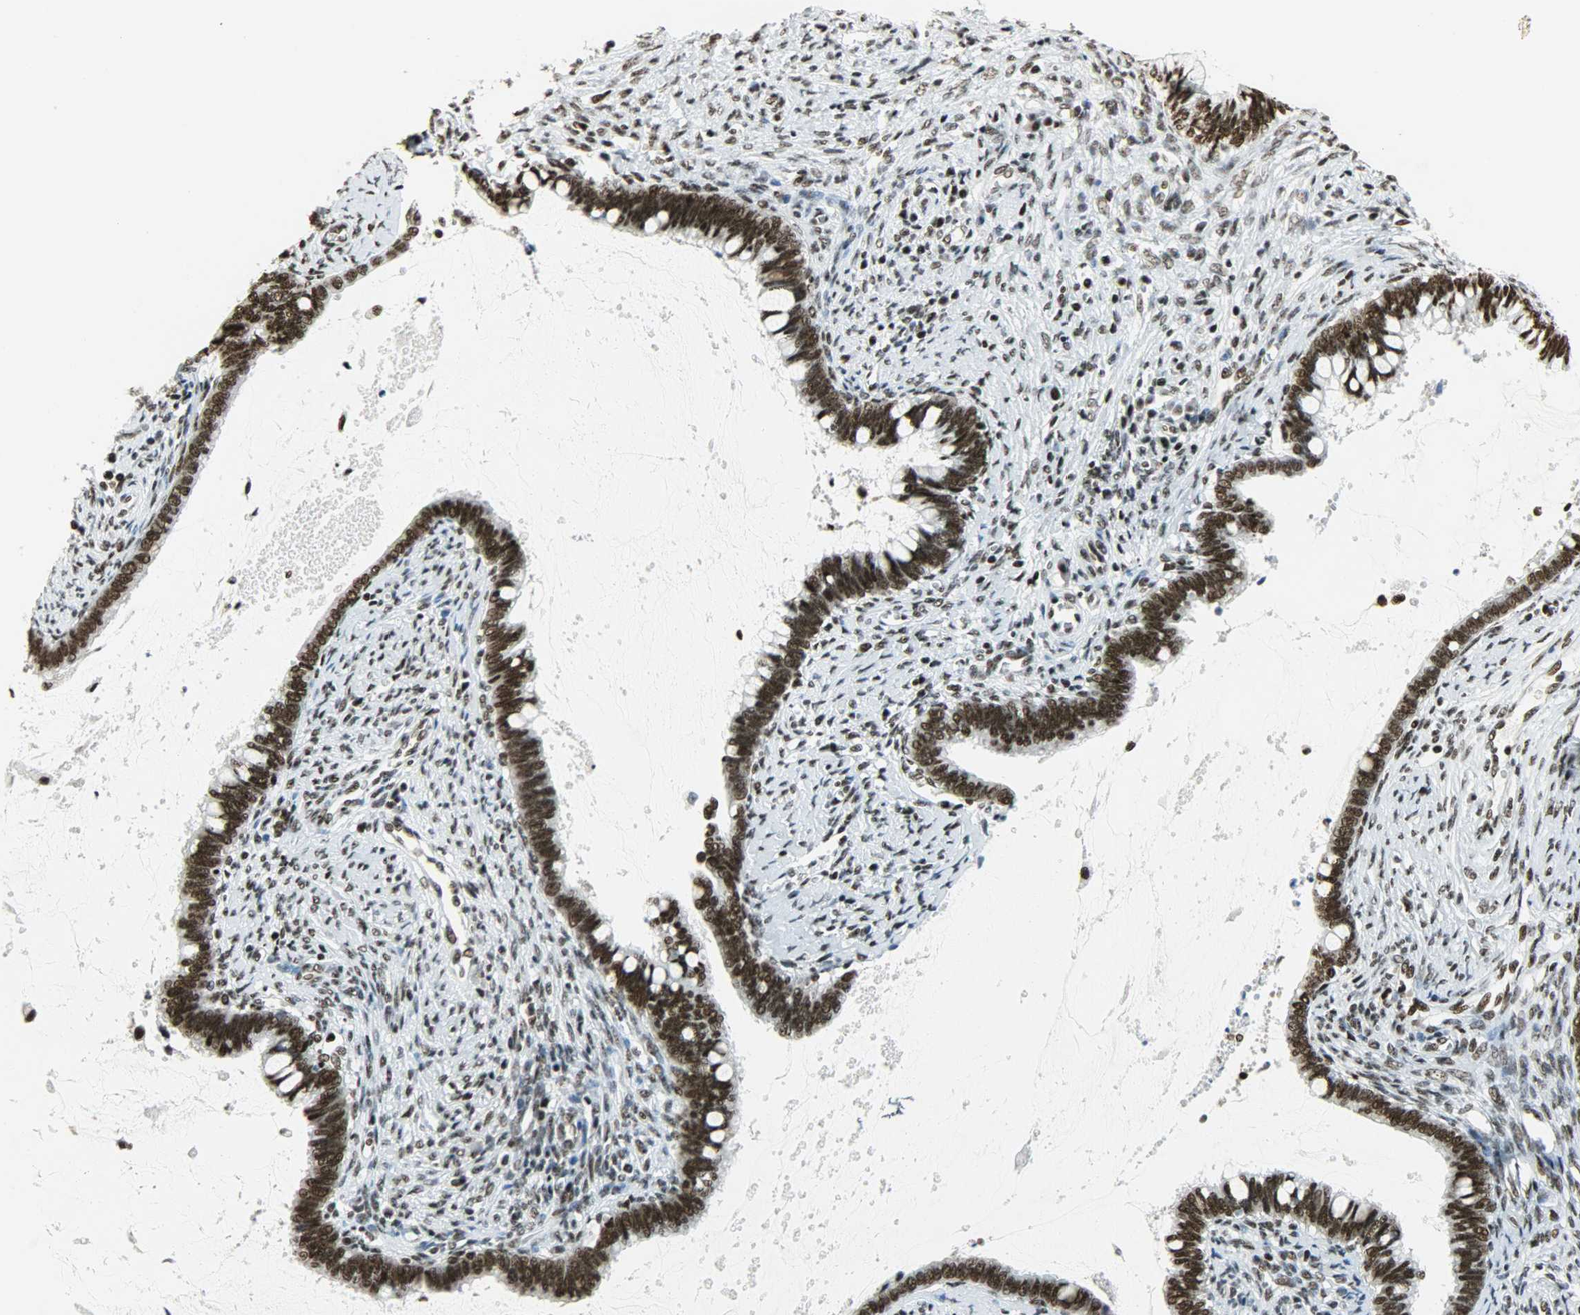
{"staining": {"intensity": "strong", "quantity": ">75%", "location": "nuclear"}, "tissue": "cervical cancer", "cell_type": "Tumor cells", "image_type": "cancer", "snomed": [{"axis": "morphology", "description": "Adenocarcinoma, NOS"}, {"axis": "topography", "description": "Cervix"}], "caption": "Human cervical adenocarcinoma stained with a brown dye demonstrates strong nuclear positive positivity in about >75% of tumor cells.", "gene": "SNRPA", "patient": {"sex": "female", "age": 44}}